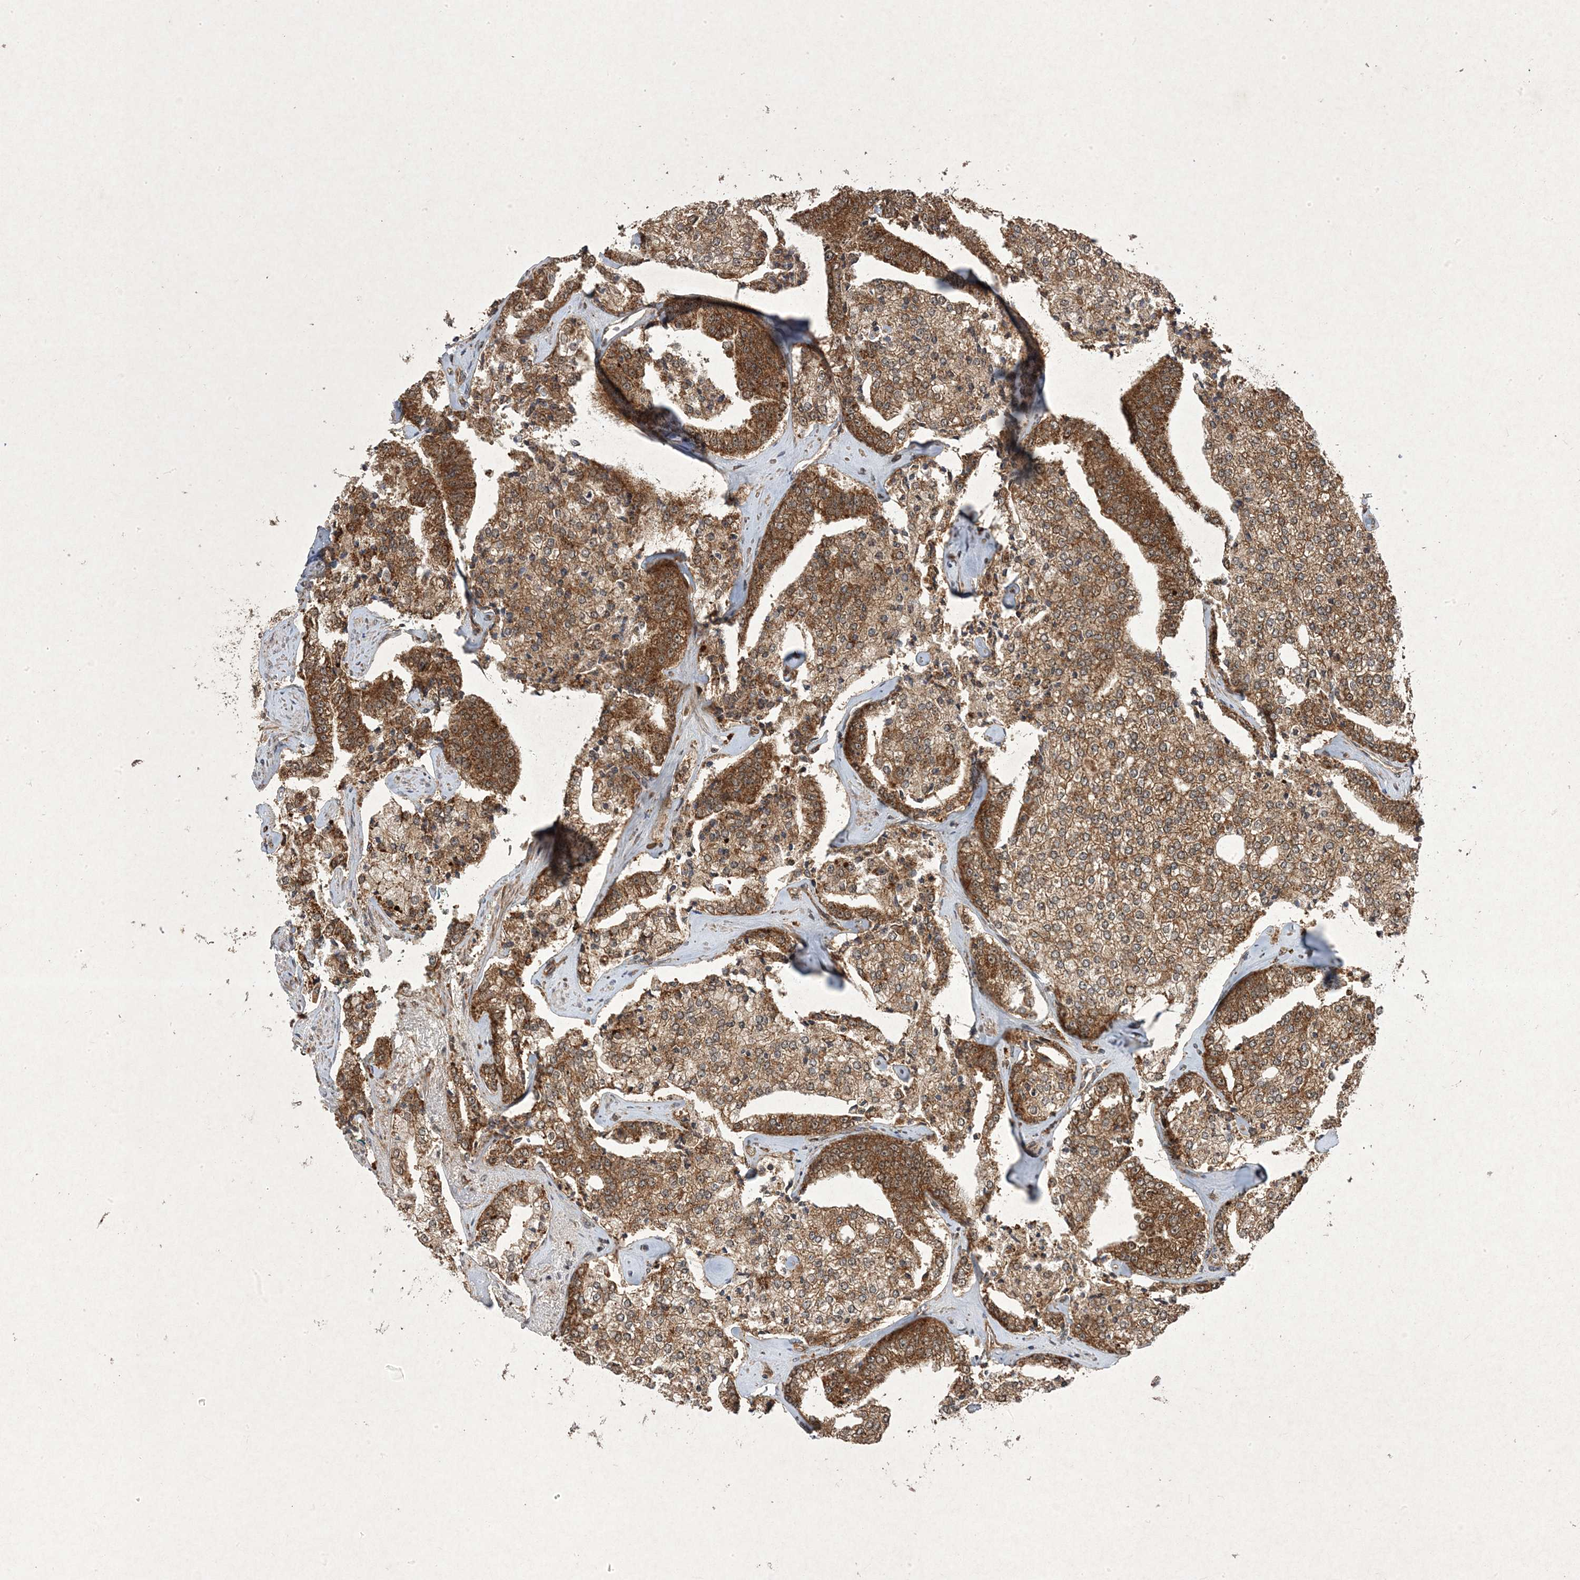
{"staining": {"intensity": "moderate", "quantity": ">75%", "location": "cytoplasmic/membranous"}, "tissue": "prostate cancer", "cell_type": "Tumor cells", "image_type": "cancer", "snomed": [{"axis": "morphology", "description": "Adenocarcinoma, High grade"}, {"axis": "topography", "description": "Prostate"}], "caption": "About >75% of tumor cells in prostate adenocarcinoma (high-grade) reveal moderate cytoplasmic/membranous protein expression as visualized by brown immunohistochemical staining.", "gene": "PLEKHM2", "patient": {"sex": "male", "age": 71}}